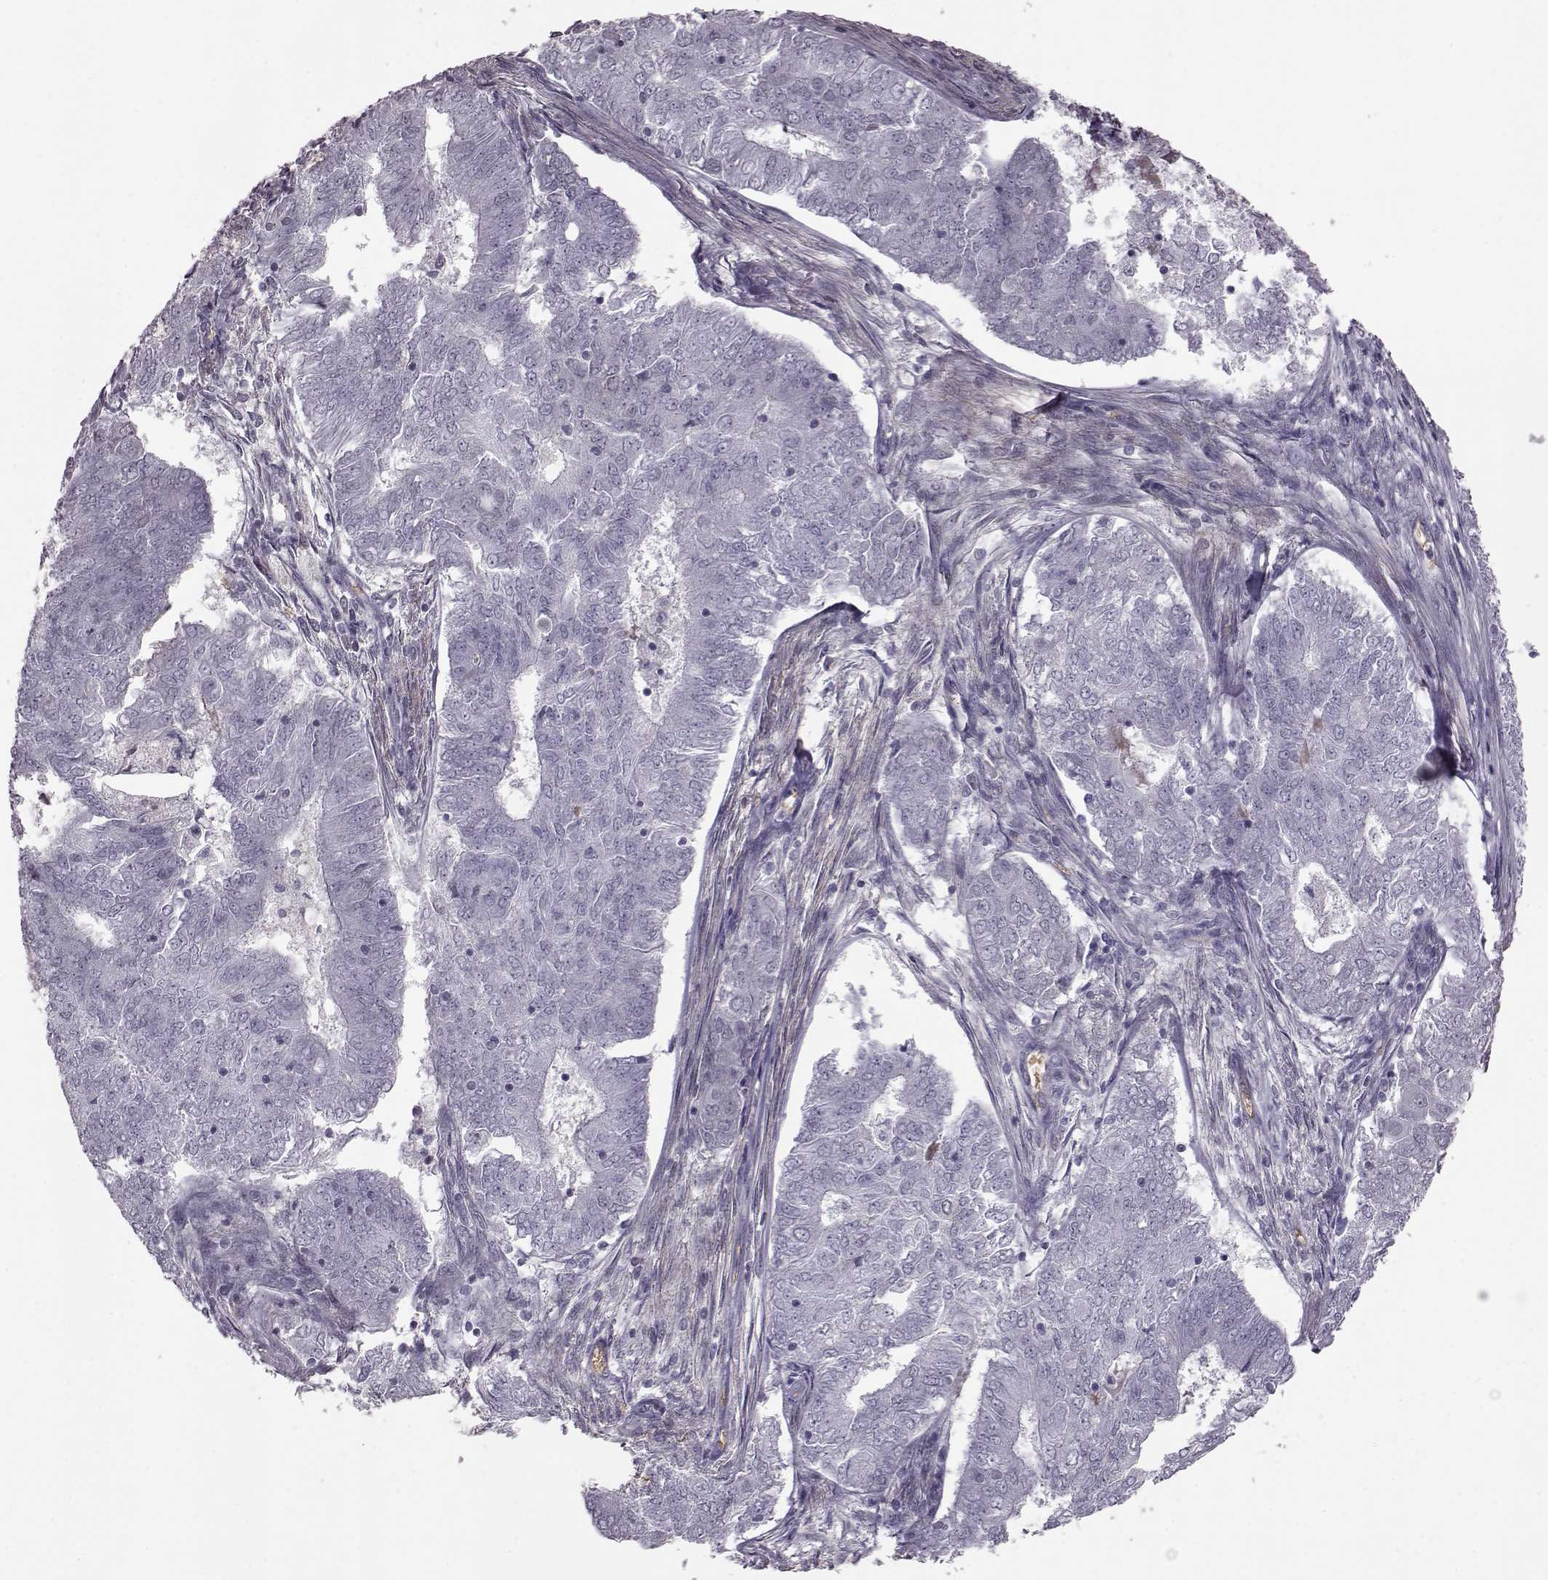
{"staining": {"intensity": "negative", "quantity": "none", "location": "none"}, "tissue": "endometrial cancer", "cell_type": "Tumor cells", "image_type": "cancer", "snomed": [{"axis": "morphology", "description": "Adenocarcinoma, NOS"}, {"axis": "topography", "description": "Endometrium"}], "caption": "Tumor cells show no significant protein staining in adenocarcinoma (endometrial).", "gene": "PROP1", "patient": {"sex": "female", "age": 62}}